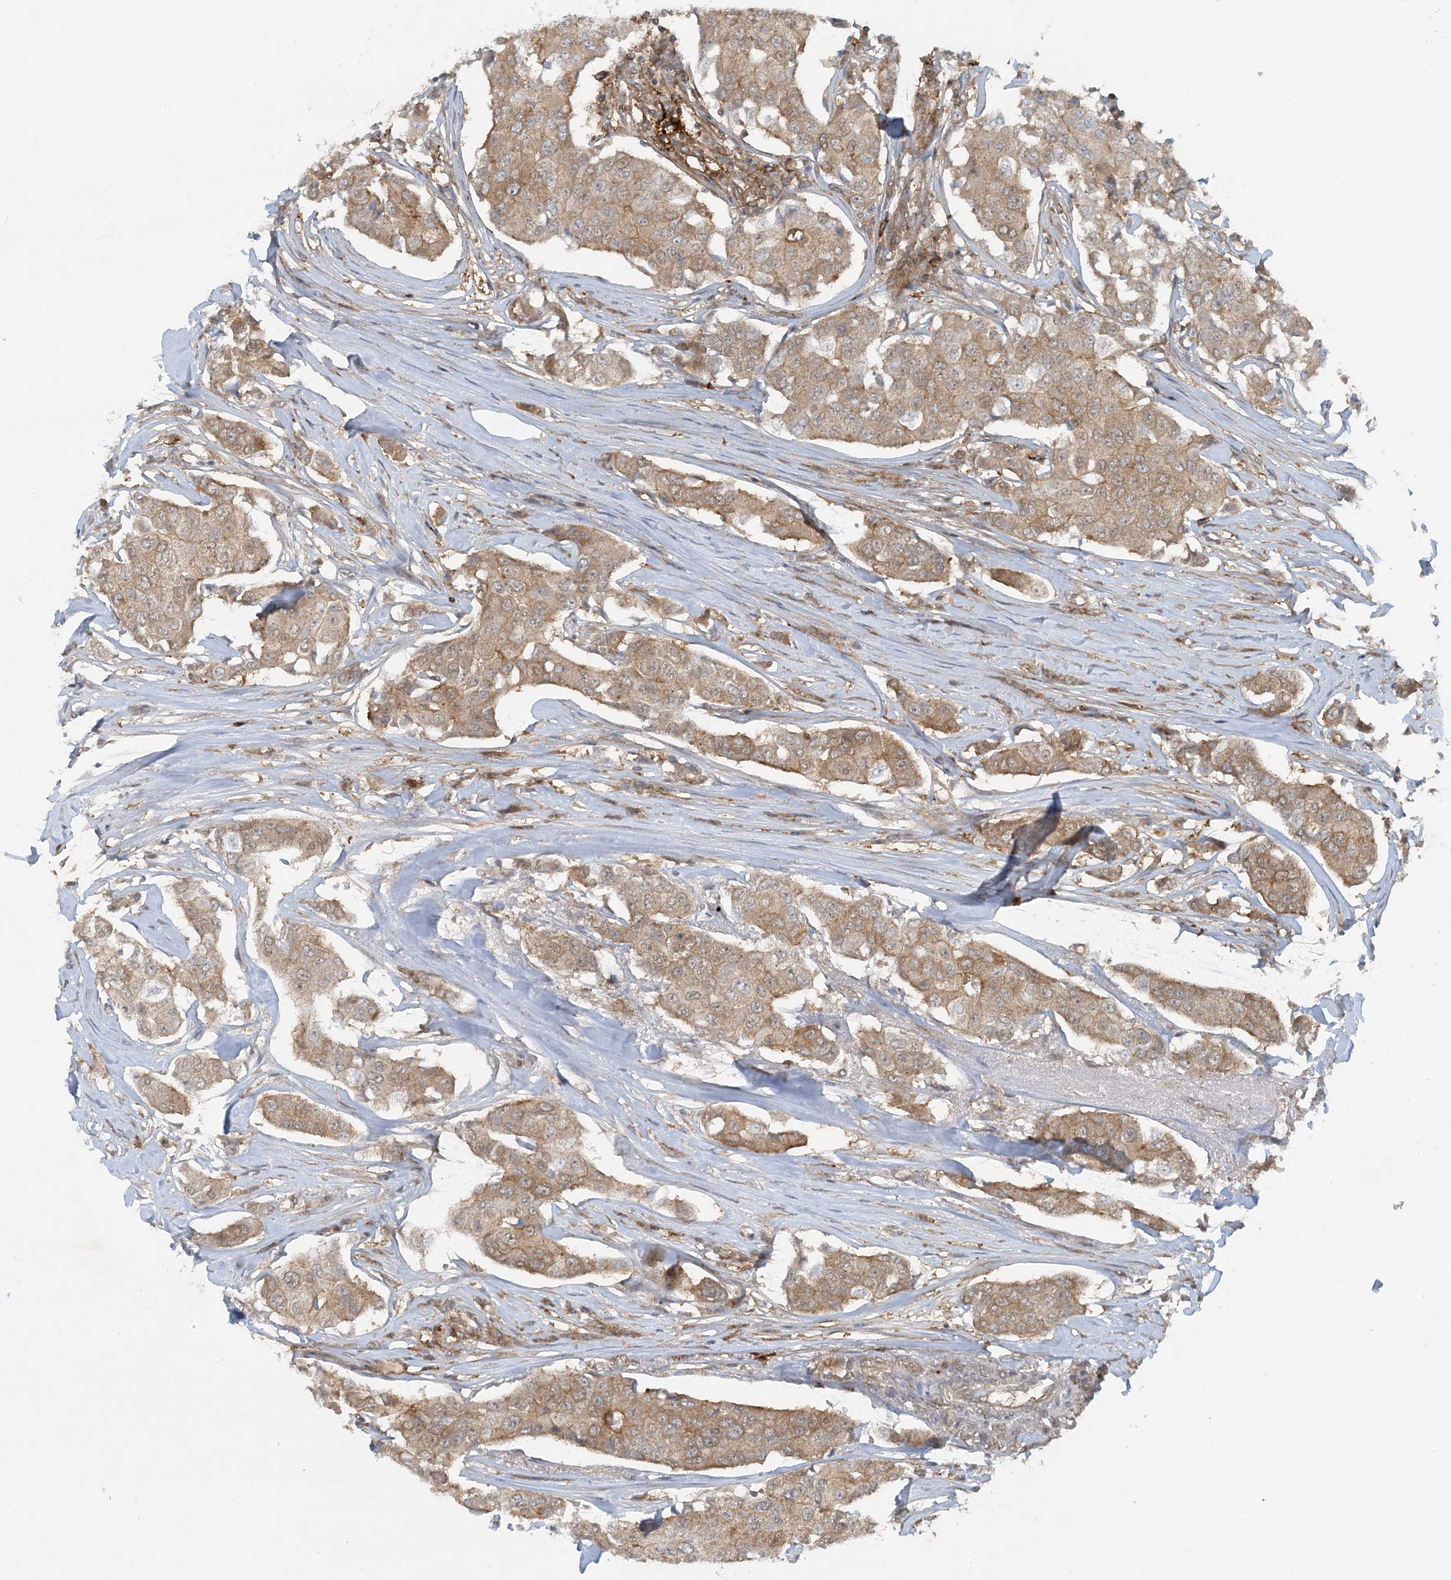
{"staining": {"intensity": "weak", "quantity": ">75%", "location": "cytoplasmic/membranous"}, "tissue": "breast cancer", "cell_type": "Tumor cells", "image_type": "cancer", "snomed": [{"axis": "morphology", "description": "Duct carcinoma"}, {"axis": "topography", "description": "Breast"}], "caption": "Weak cytoplasmic/membranous staining for a protein is seen in approximately >75% of tumor cells of breast cancer using immunohistochemistry.", "gene": "STAM2", "patient": {"sex": "female", "age": 80}}